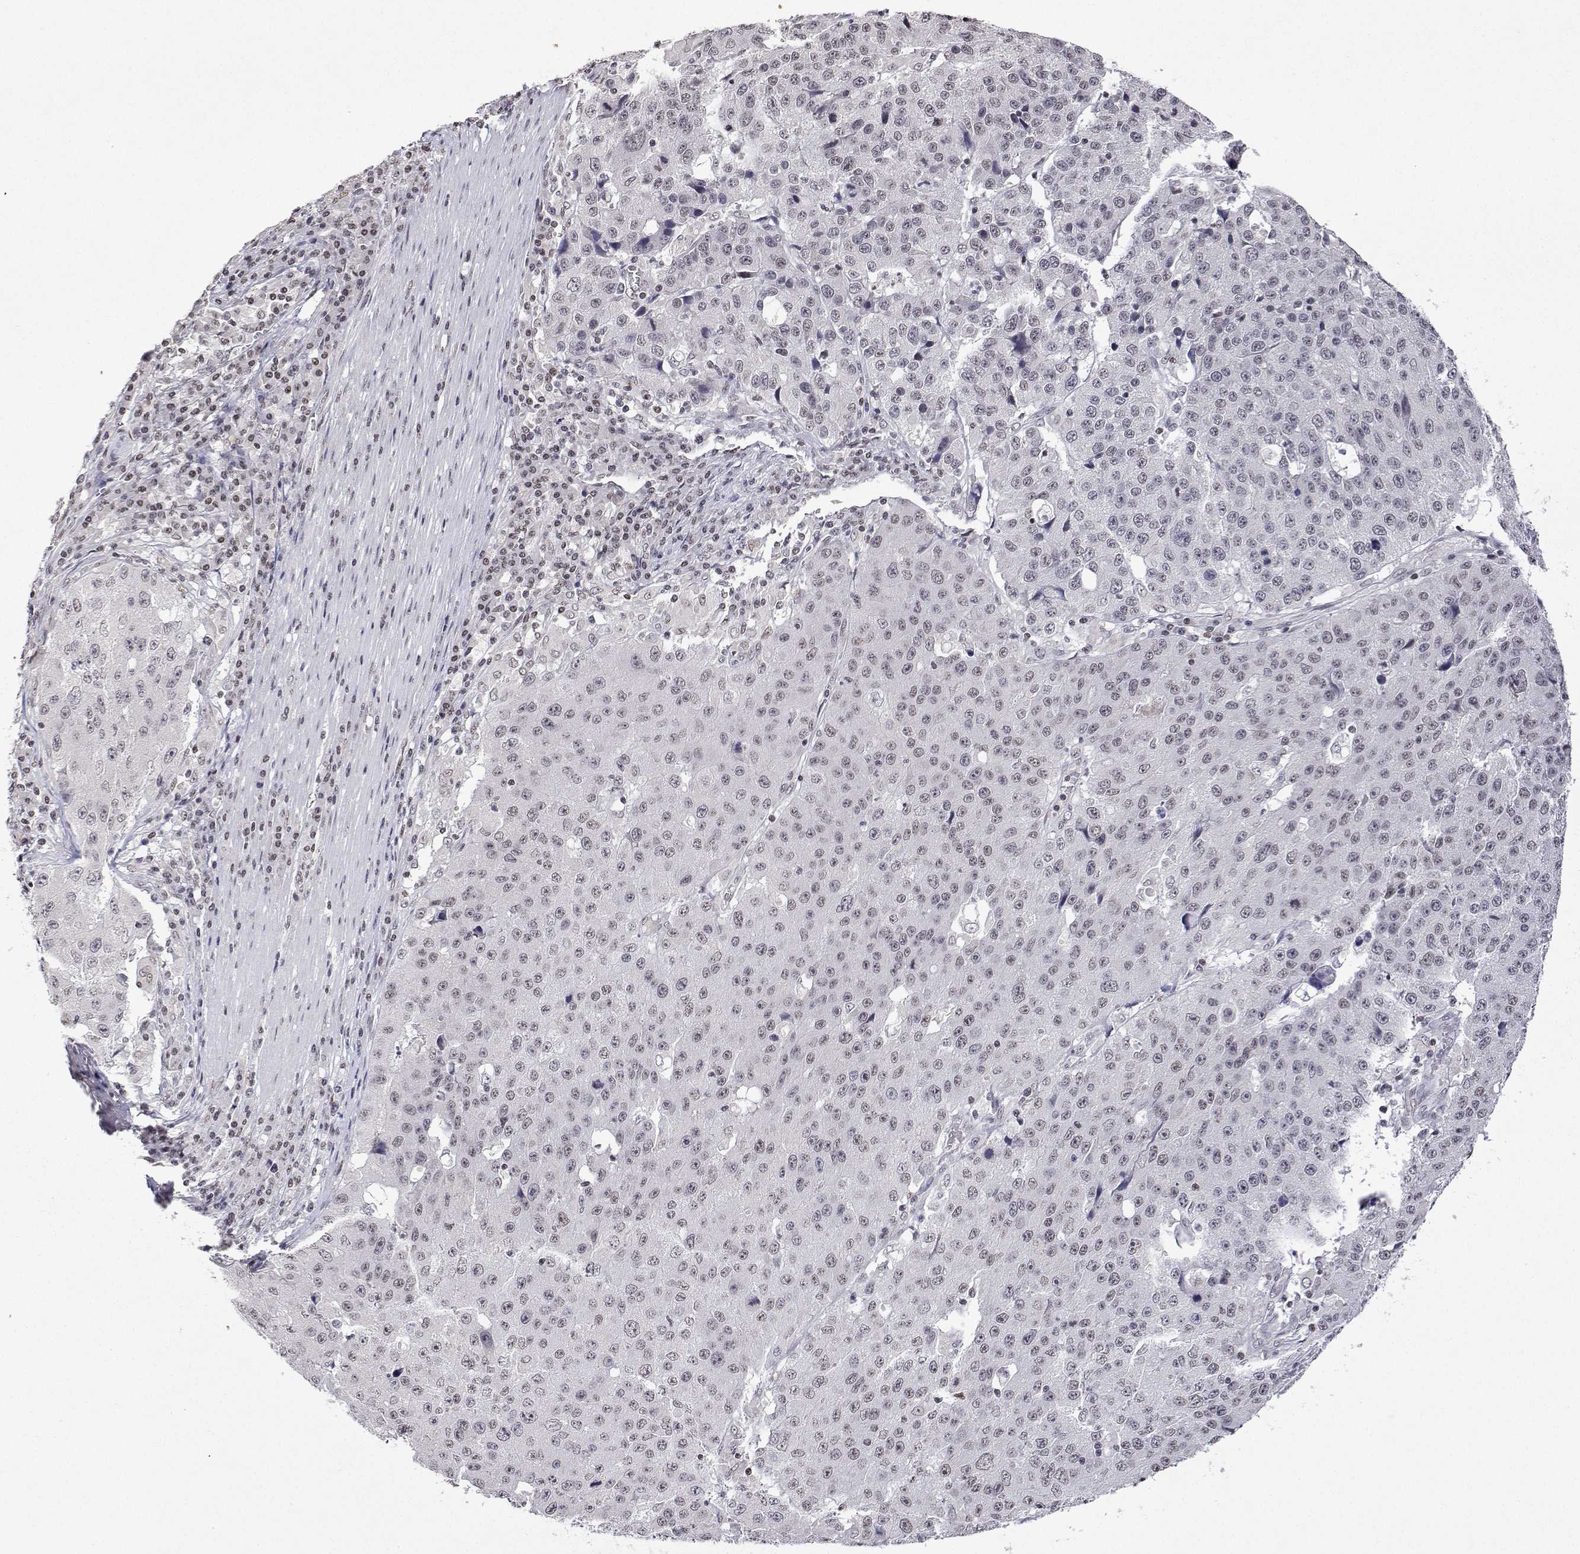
{"staining": {"intensity": "negative", "quantity": "none", "location": "none"}, "tissue": "stomach cancer", "cell_type": "Tumor cells", "image_type": "cancer", "snomed": [{"axis": "morphology", "description": "Adenocarcinoma, NOS"}, {"axis": "topography", "description": "Stomach"}], "caption": "High power microscopy photomicrograph of an immunohistochemistry (IHC) histopathology image of stomach cancer (adenocarcinoma), revealing no significant positivity in tumor cells.", "gene": "XPC", "patient": {"sex": "male", "age": 71}}